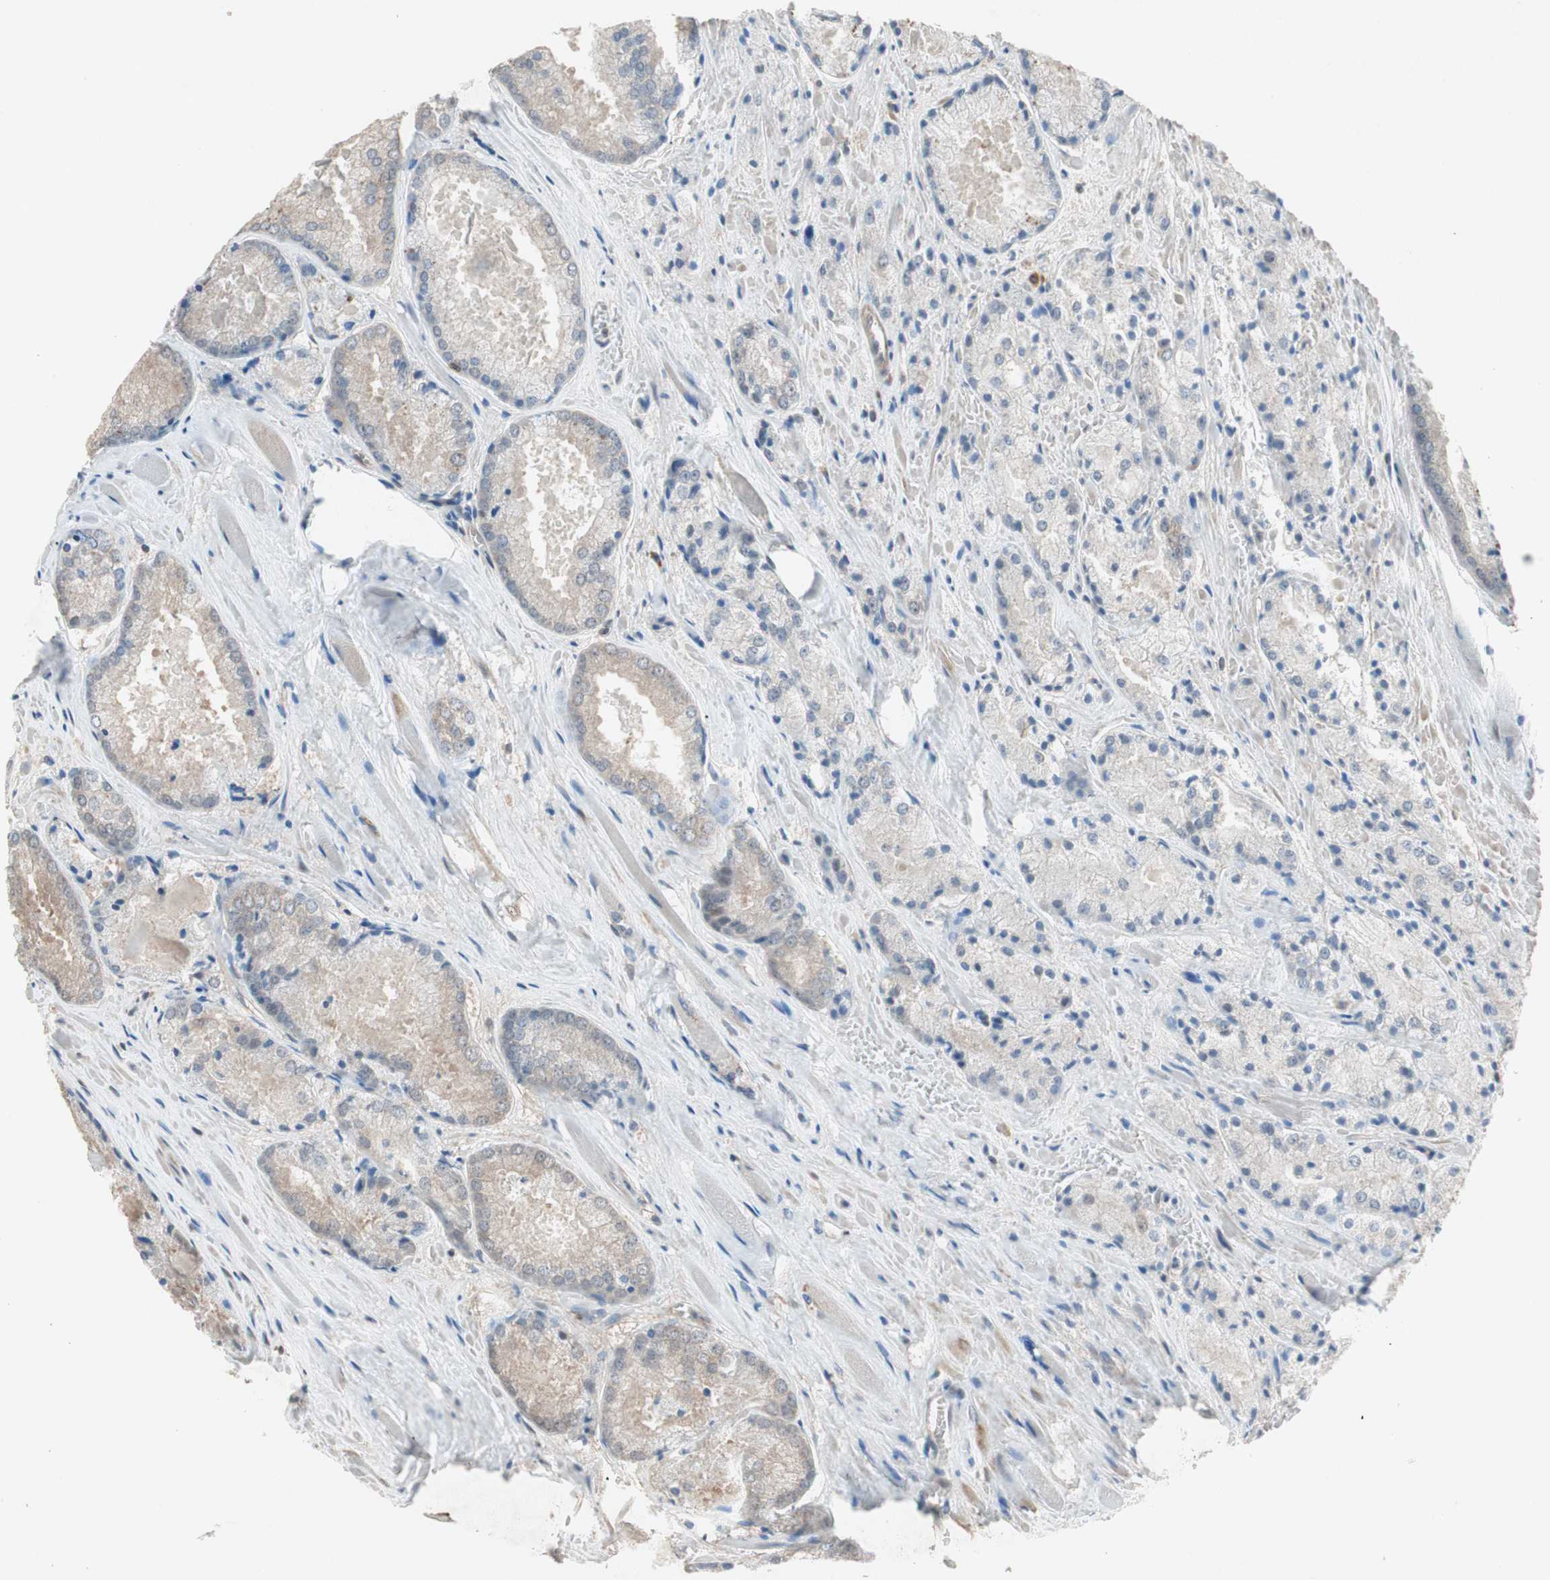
{"staining": {"intensity": "weak", "quantity": "25%-75%", "location": "cytoplasmic/membranous"}, "tissue": "prostate cancer", "cell_type": "Tumor cells", "image_type": "cancer", "snomed": [{"axis": "morphology", "description": "Adenocarcinoma, Low grade"}, {"axis": "topography", "description": "Prostate"}], "caption": "Protein staining of low-grade adenocarcinoma (prostate) tissue reveals weak cytoplasmic/membranous expression in about 25%-75% of tumor cells. The protein of interest is shown in brown color, while the nuclei are stained blue.", "gene": "GART", "patient": {"sex": "male", "age": 64}}